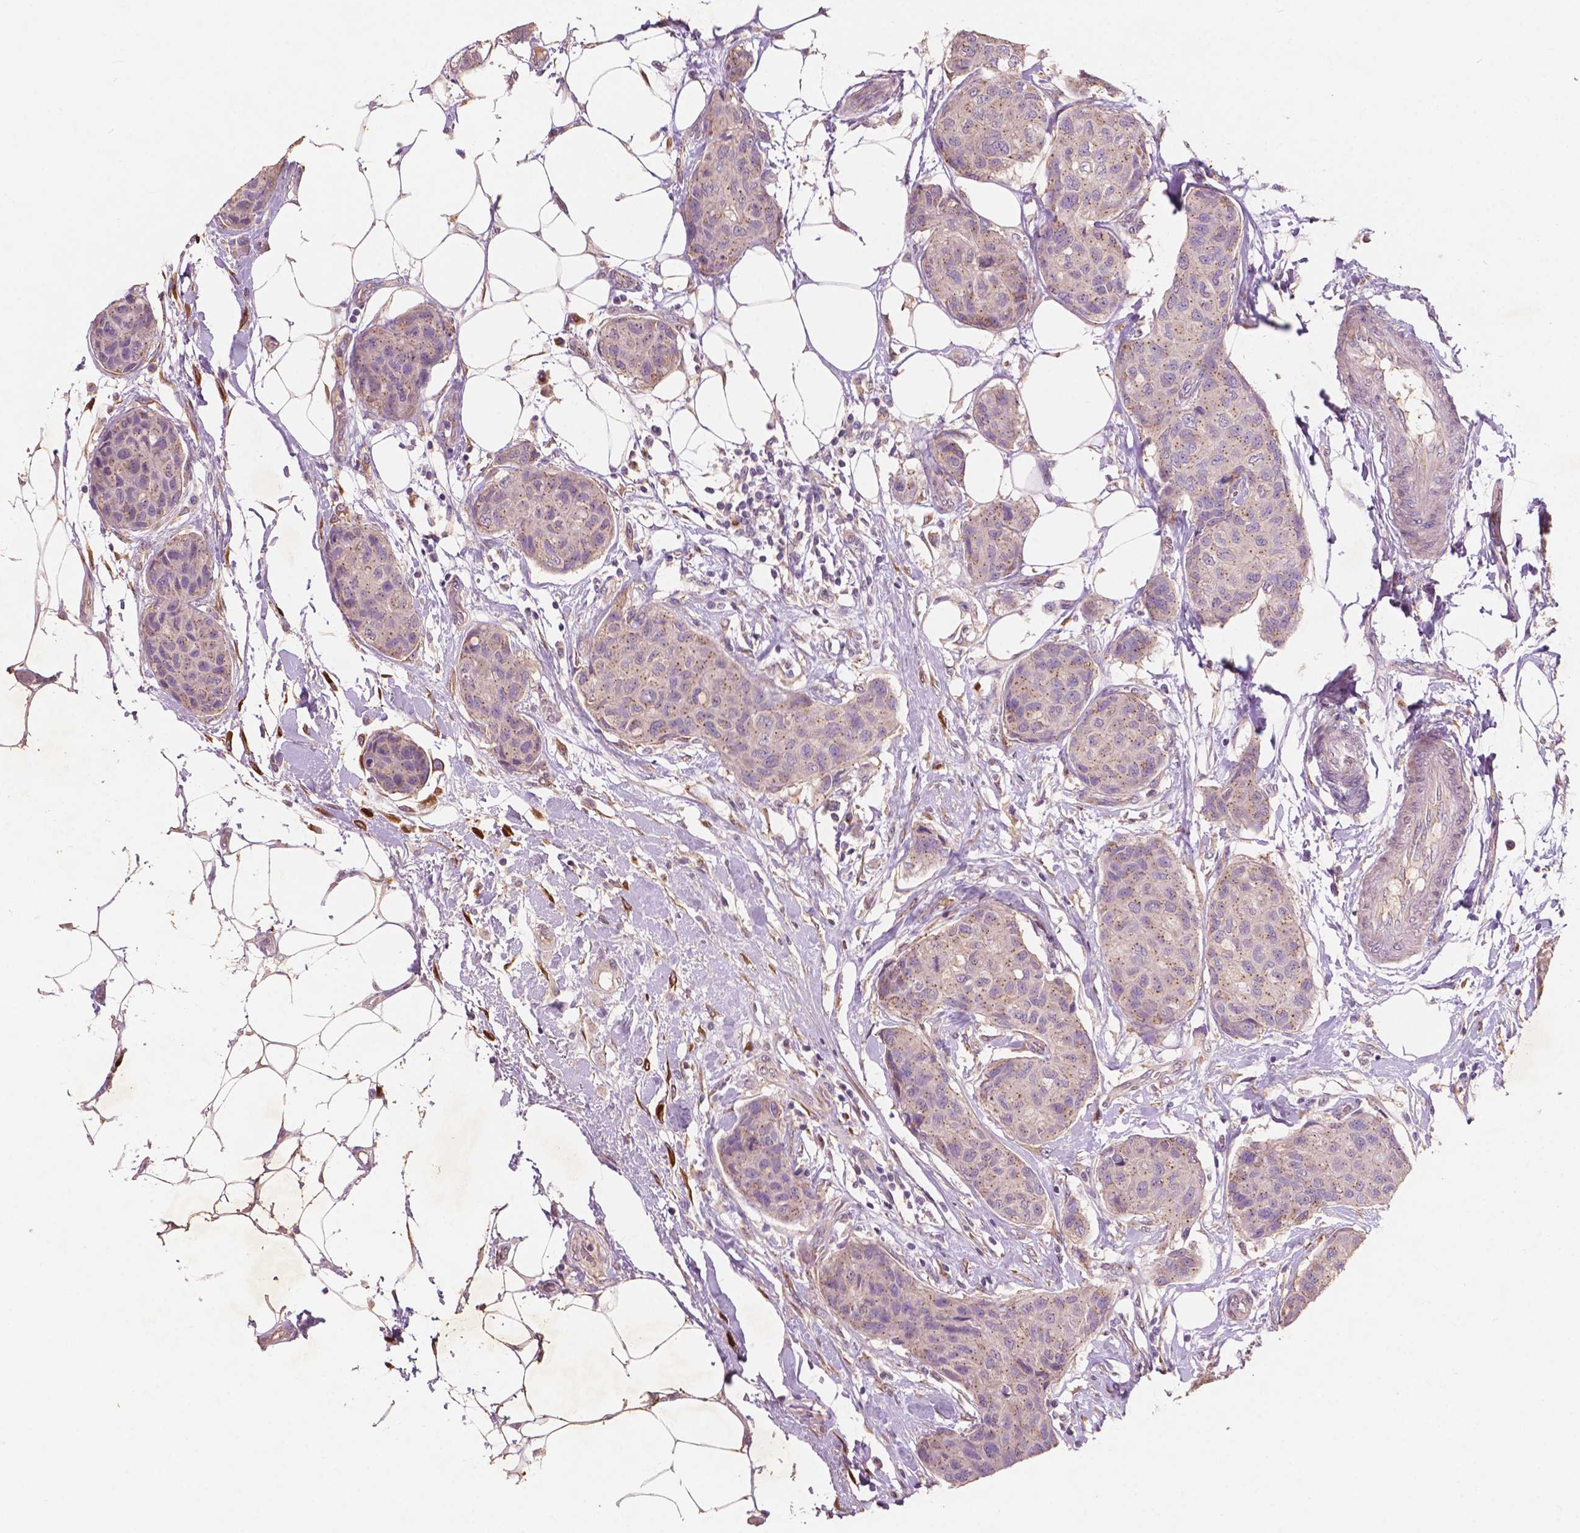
{"staining": {"intensity": "moderate", "quantity": "25%-75%", "location": "cytoplasmic/membranous"}, "tissue": "breast cancer", "cell_type": "Tumor cells", "image_type": "cancer", "snomed": [{"axis": "morphology", "description": "Duct carcinoma"}, {"axis": "topography", "description": "Breast"}], "caption": "Breast cancer was stained to show a protein in brown. There is medium levels of moderate cytoplasmic/membranous positivity in about 25%-75% of tumor cells.", "gene": "CHPT1", "patient": {"sex": "female", "age": 80}}